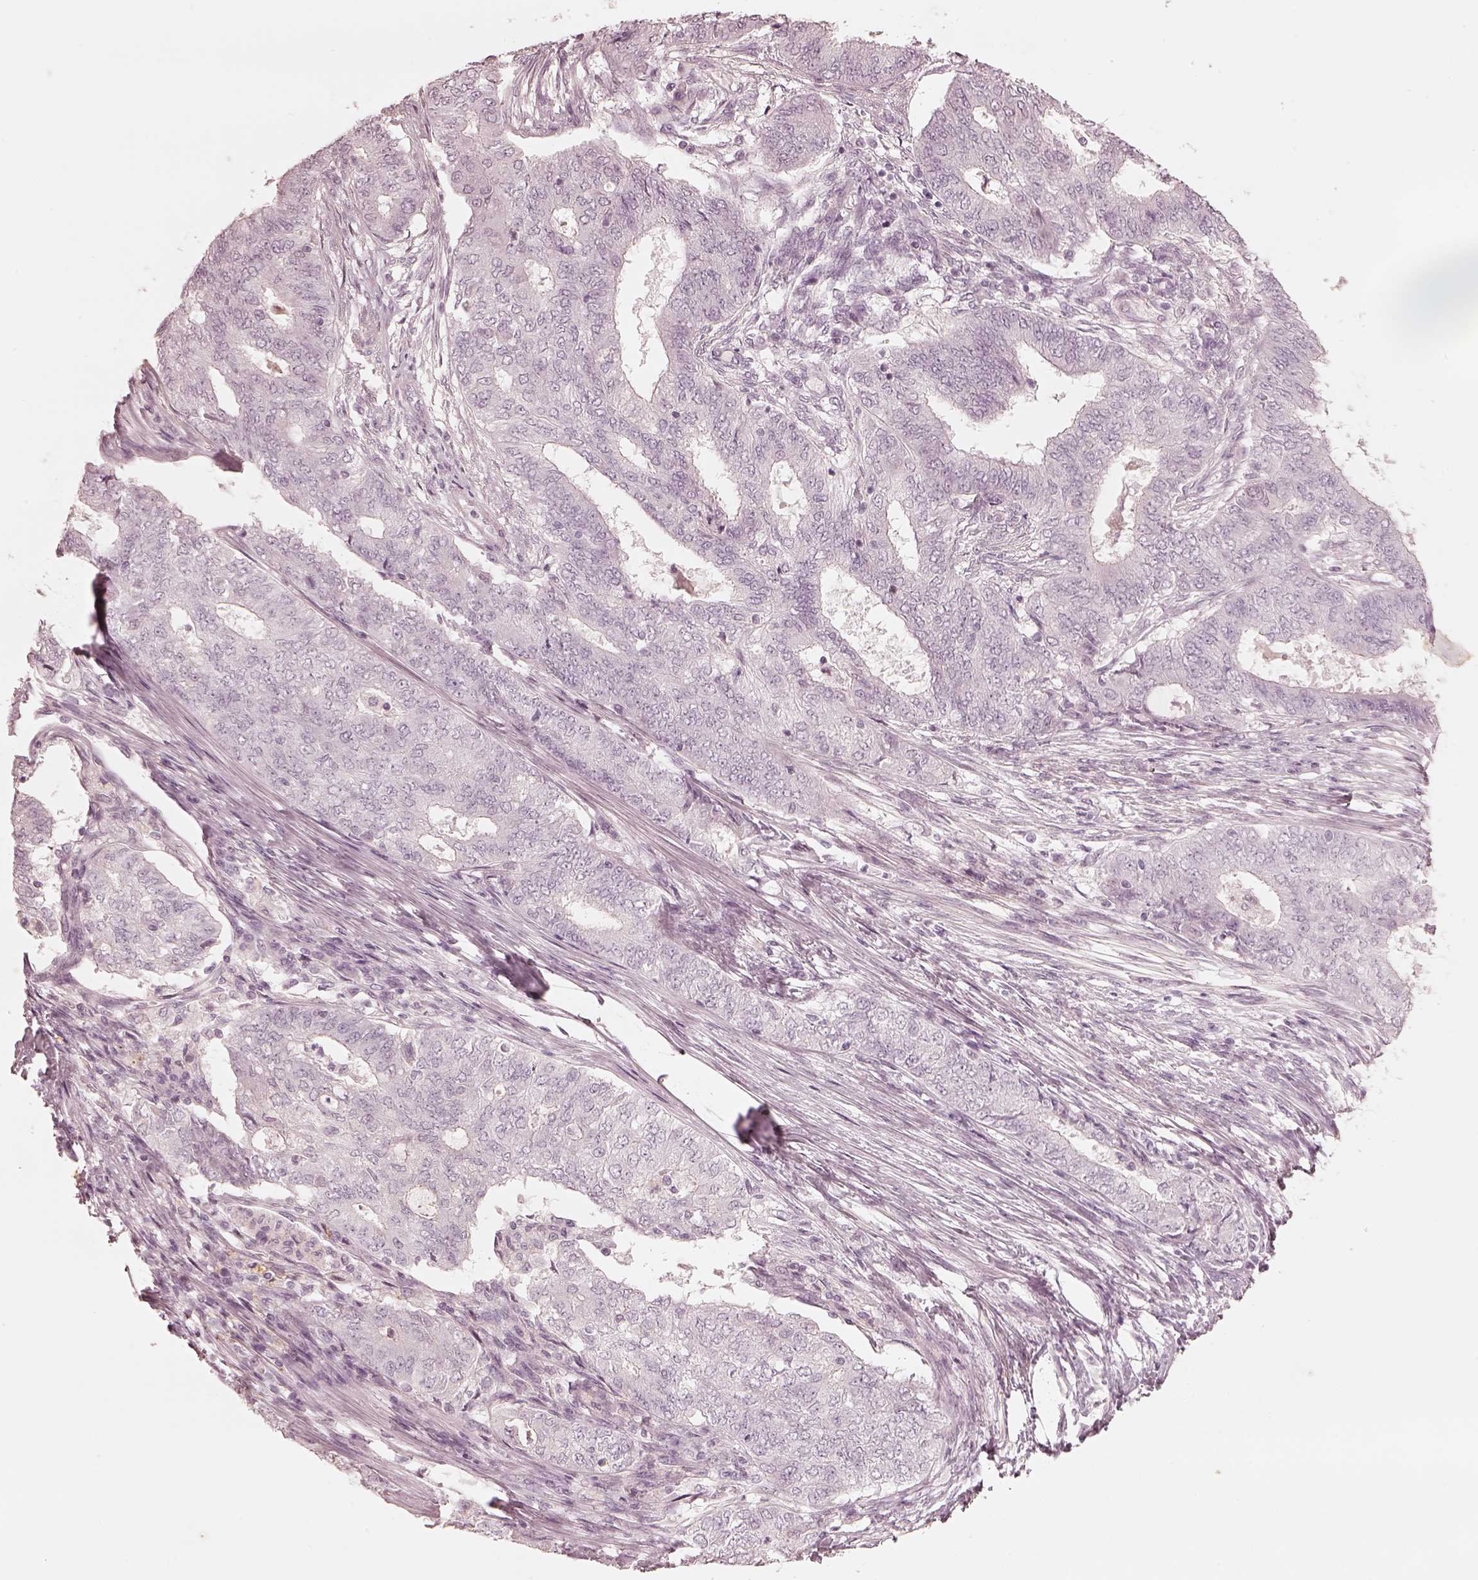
{"staining": {"intensity": "negative", "quantity": "none", "location": "none"}, "tissue": "endometrial cancer", "cell_type": "Tumor cells", "image_type": "cancer", "snomed": [{"axis": "morphology", "description": "Adenocarcinoma, NOS"}, {"axis": "topography", "description": "Endometrium"}], "caption": "Tumor cells are negative for protein expression in human adenocarcinoma (endometrial). (Stains: DAB (3,3'-diaminobenzidine) immunohistochemistry (IHC) with hematoxylin counter stain, Microscopy: brightfield microscopy at high magnification).", "gene": "ADRB3", "patient": {"sex": "female", "age": 62}}